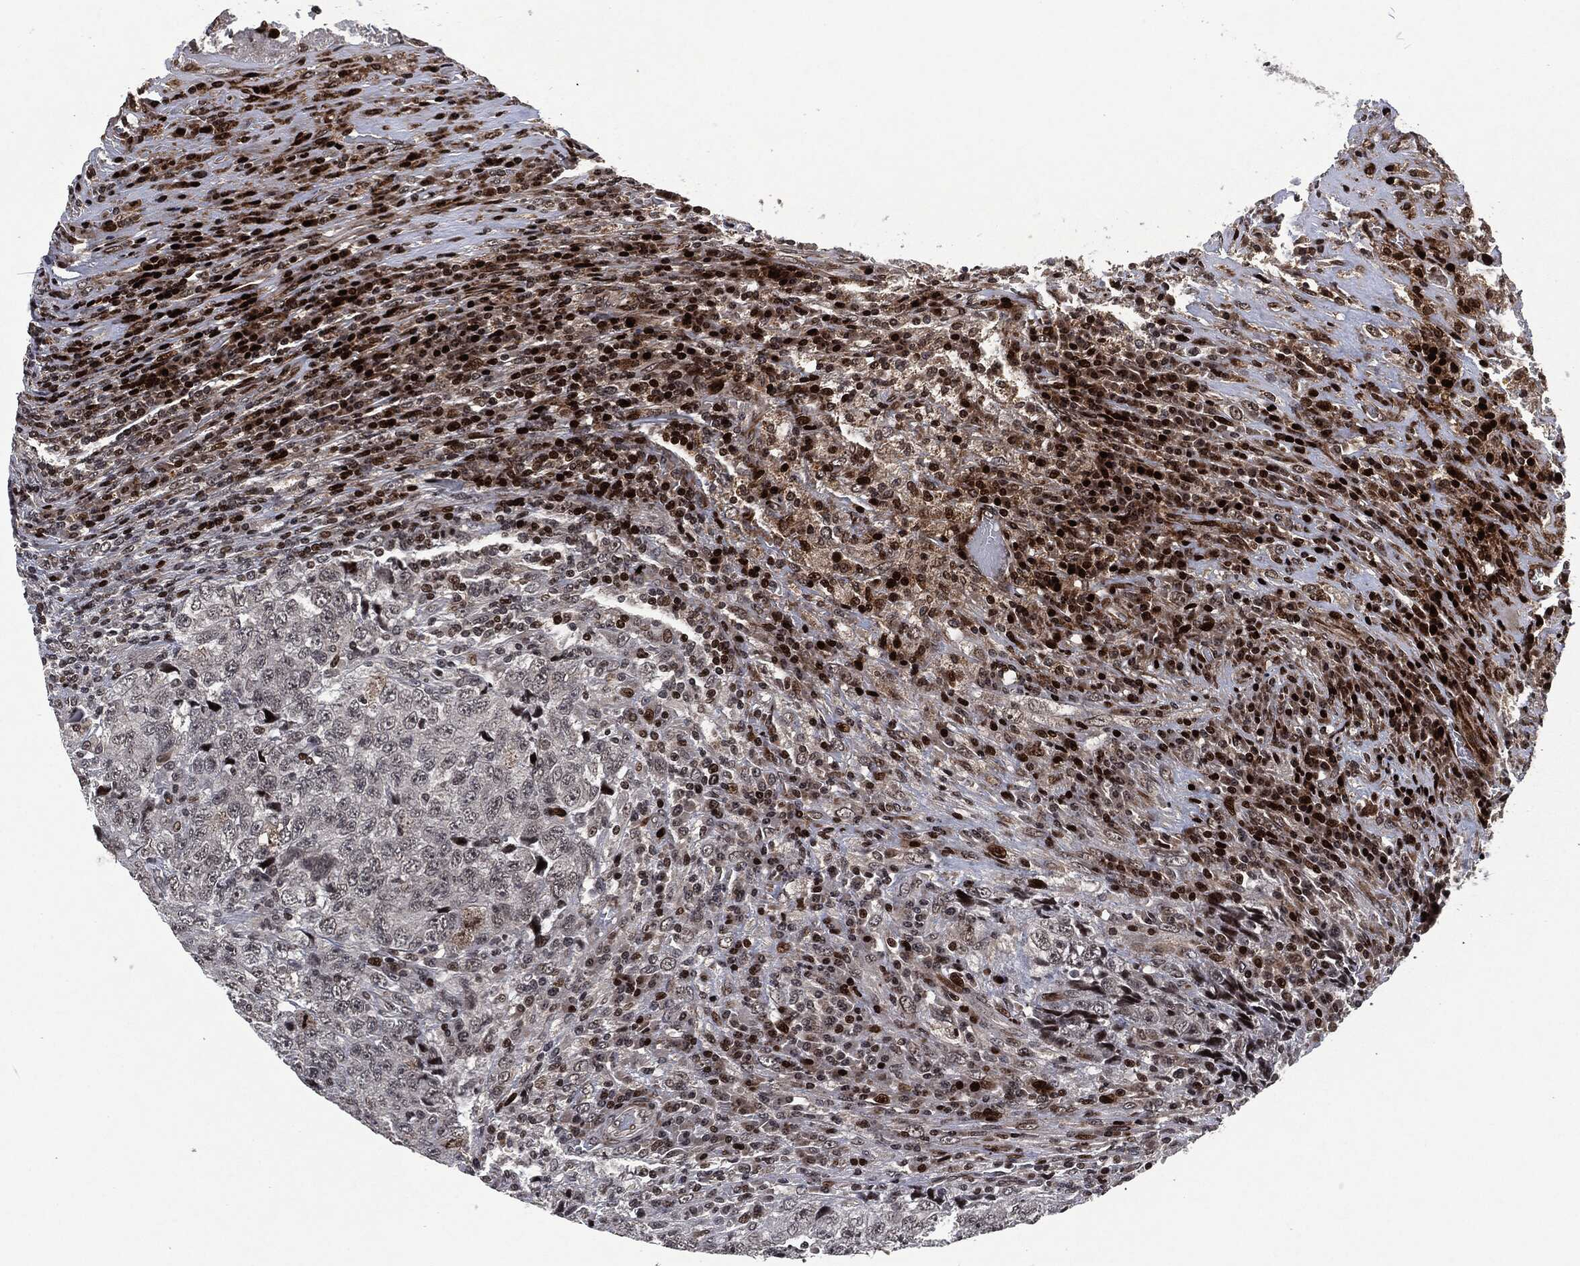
{"staining": {"intensity": "negative", "quantity": "none", "location": "none"}, "tissue": "testis cancer", "cell_type": "Tumor cells", "image_type": "cancer", "snomed": [{"axis": "morphology", "description": "Necrosis, NOS"}, {"axis": "morphology", "description": "Carcinoma, Embryonal, NOS"}, {"axis": "topography", "description": "Testis"}], "caption": "This is an immunohistochemistry image of human testis cancer. There is no staining in tumor cells.", "gene": "EGFR", "patient": {"sex": "male", "age": 19}}